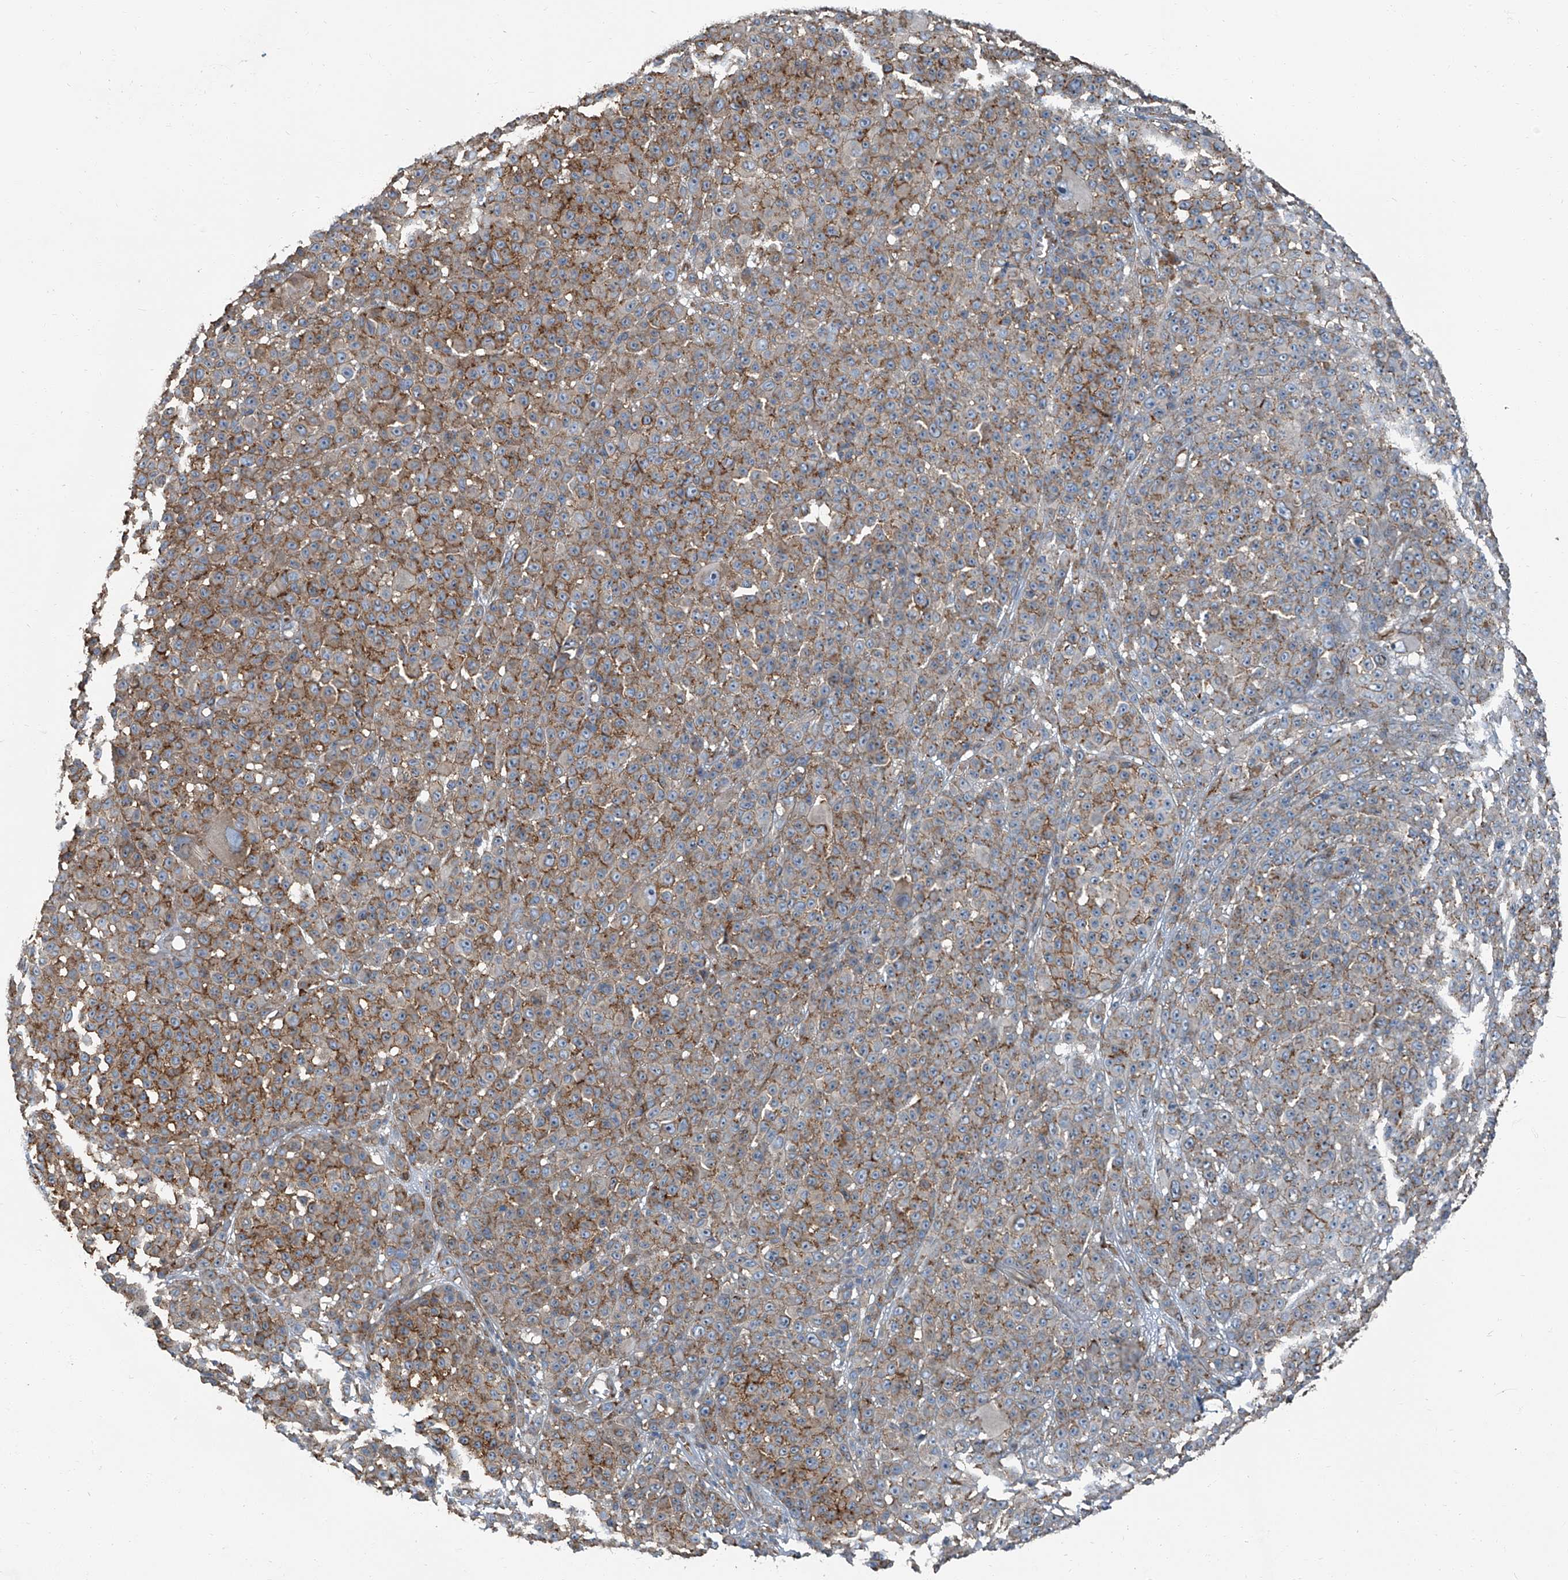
{"staining": {"intensity": "moderate", "quantity": "25%-75%", "location": "cytoplasmic/membranous"}, "tissue": "melanoma", "cell_type": "Tumor cells", "image_type": "cancer", "snomed": [{"axis": "morphology", "description": "Malignant melanoma, NOS"}, {"axis": "topography", "description": "Skin"}], "caption": "This is an image of immunohistochemistry staining of malignant melanoma, which shows moderate staining in the cytoplasmic/membranous of tumor cells.", "gene": "SEPTIN7", "patient": {"sex": "female", "age": 94}}